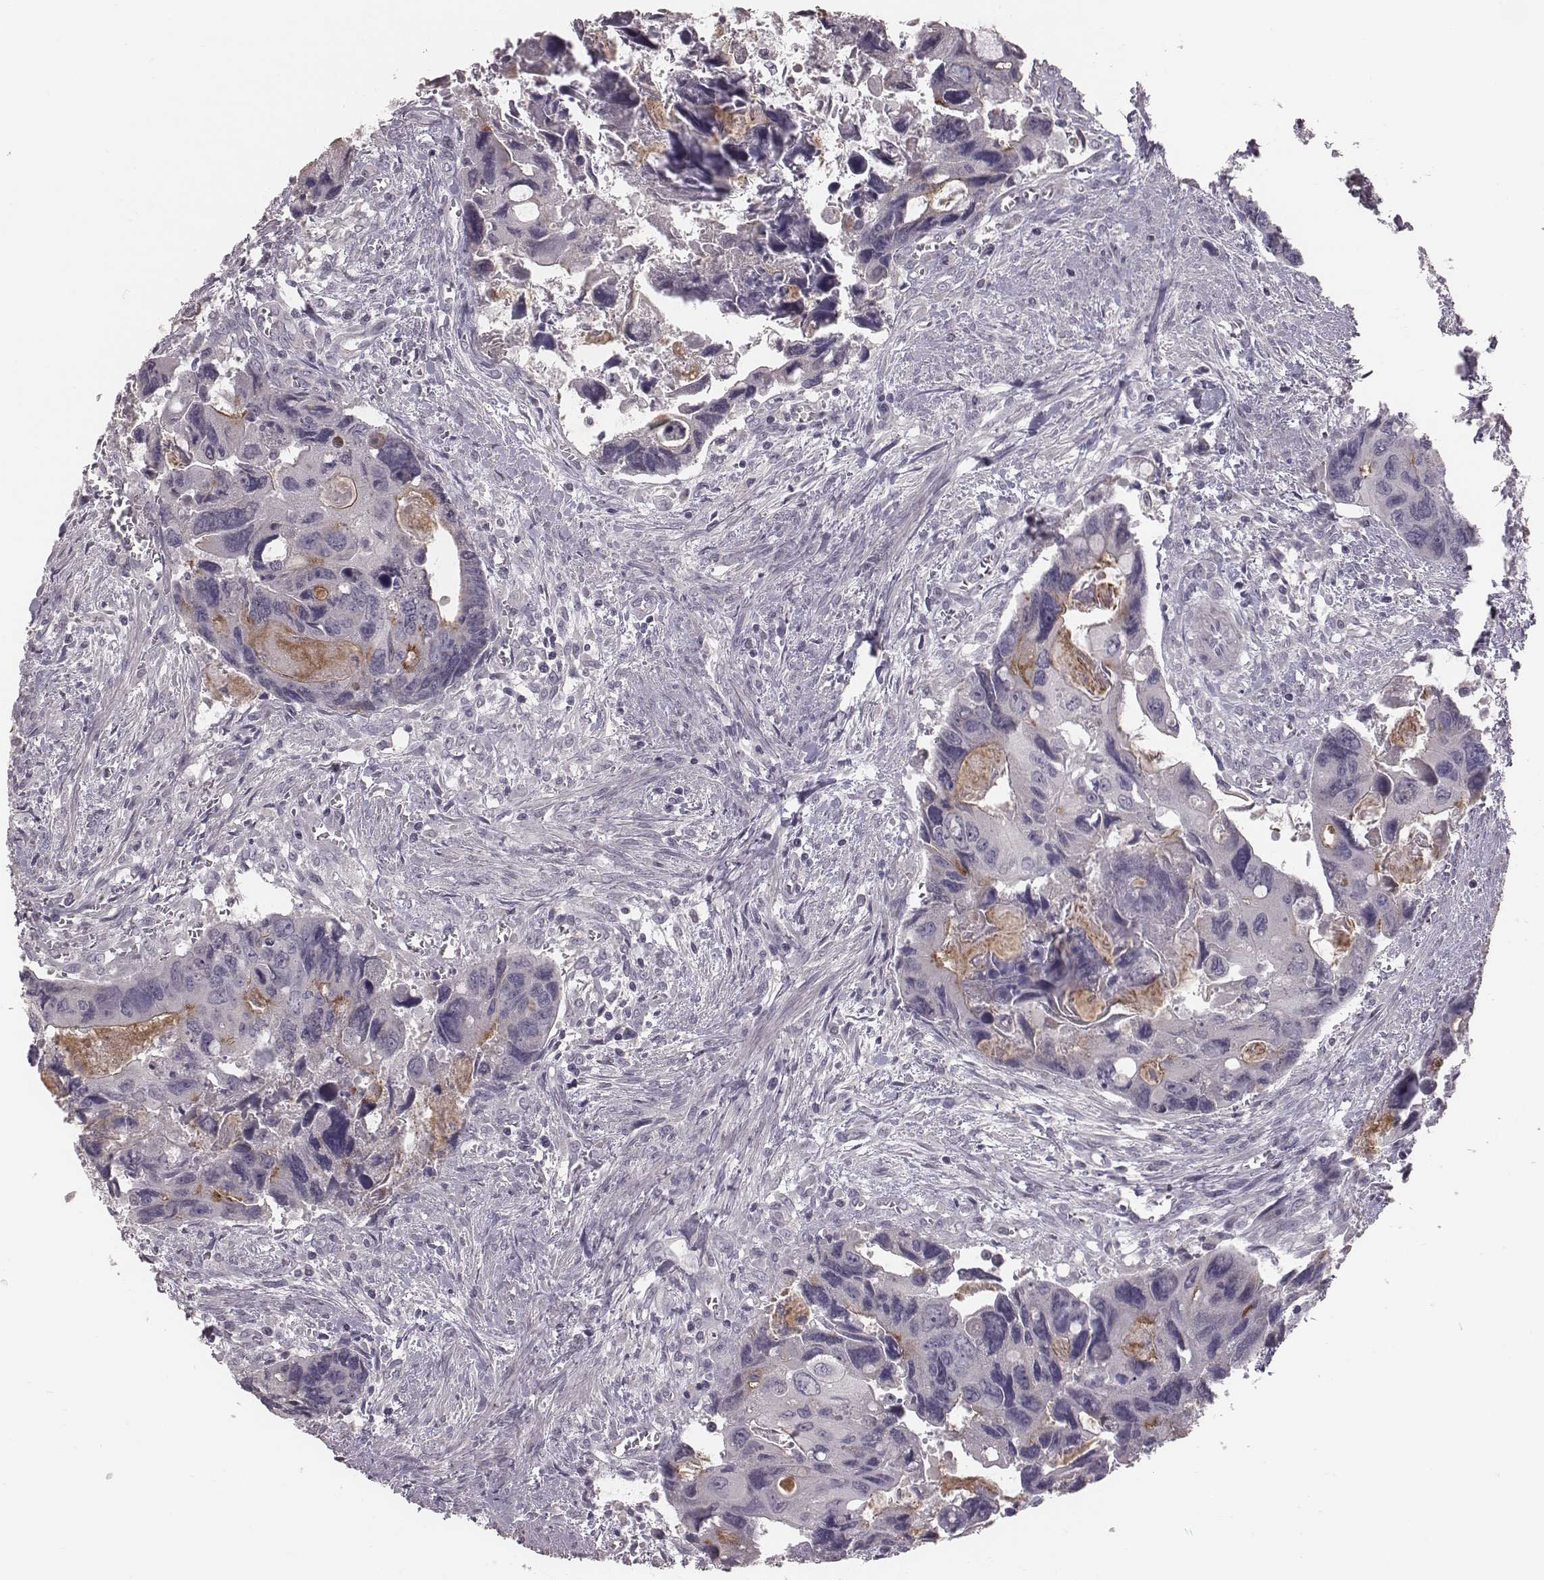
{"staining": {"intensity": "negative", "quantity": "none", "location": "none"}, "tissue": "colorectal cancer", "cell_type": "Tumor cells", "image_type": "cancer", "snomed": [{"axis": "morphology", "description": "Adenocarcinoma, NOS"}, {"axis": "topography", "description": "Rectum"}], "caption": "Colorectal cancer (adenocarcinoma) was stained to show a protein in brown. There is no significant positivity in tumor cells.", "gene": "CFTR", "patient": {"sex": "male", "age": 62}}